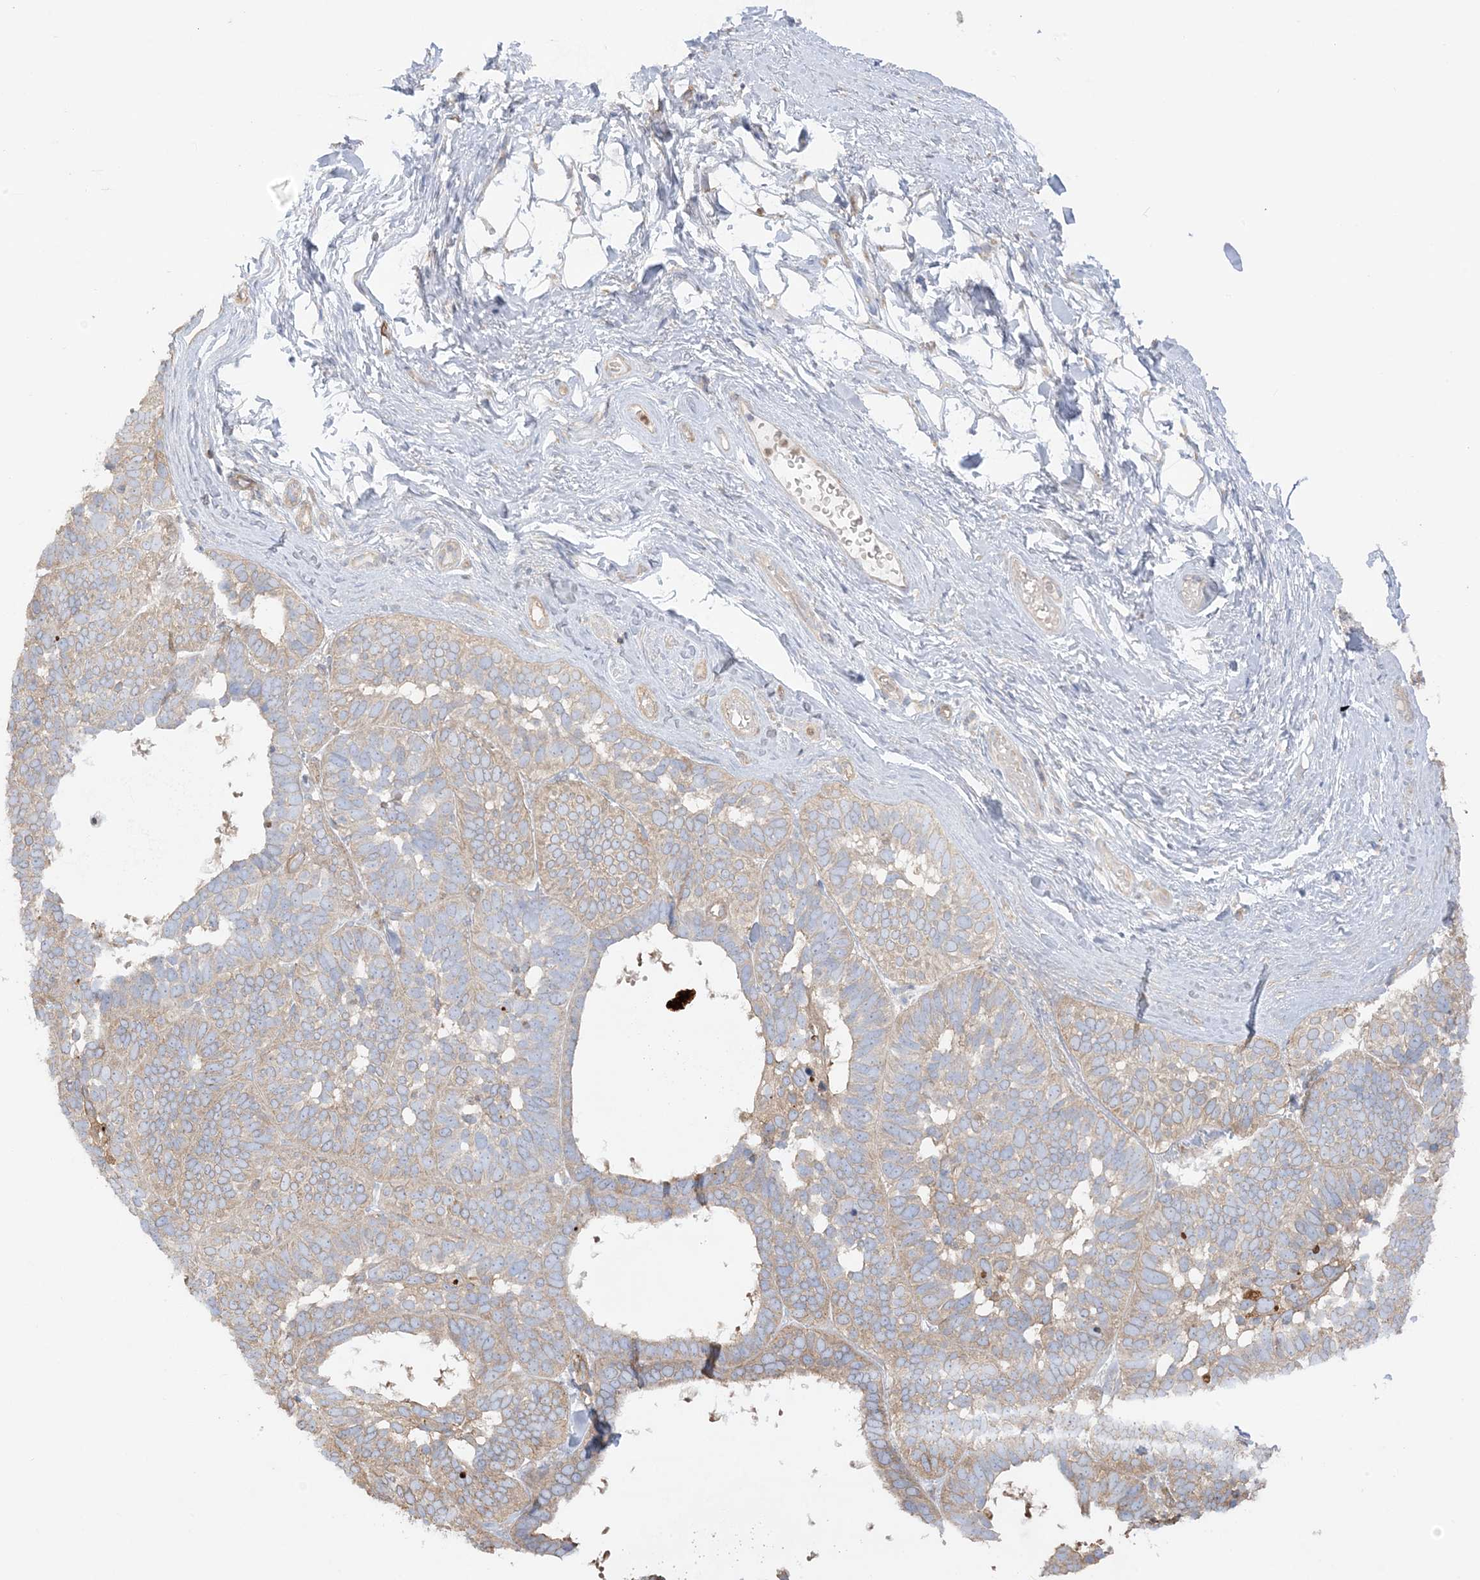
{"staining": {"intensity": "weak", "quantity": "25%-75%", "location": "cytoplasmic/membranous"}, "tissue": "skin cancer", "cell_type": "Tumor cells", "image_type": "cancer", "snomed": [{"axis": "morphology", "description": "Basal cell carcinoma"}, {"axis": "topography", "description": "Skin"}], "caption": "Skin basal cell carcinoma tissue shows weak cytoplasmic/membranous expression in about 25%-75% of tumor cells", "gene": "ICMT", "patient": {"sex": "male", "age": 62}}